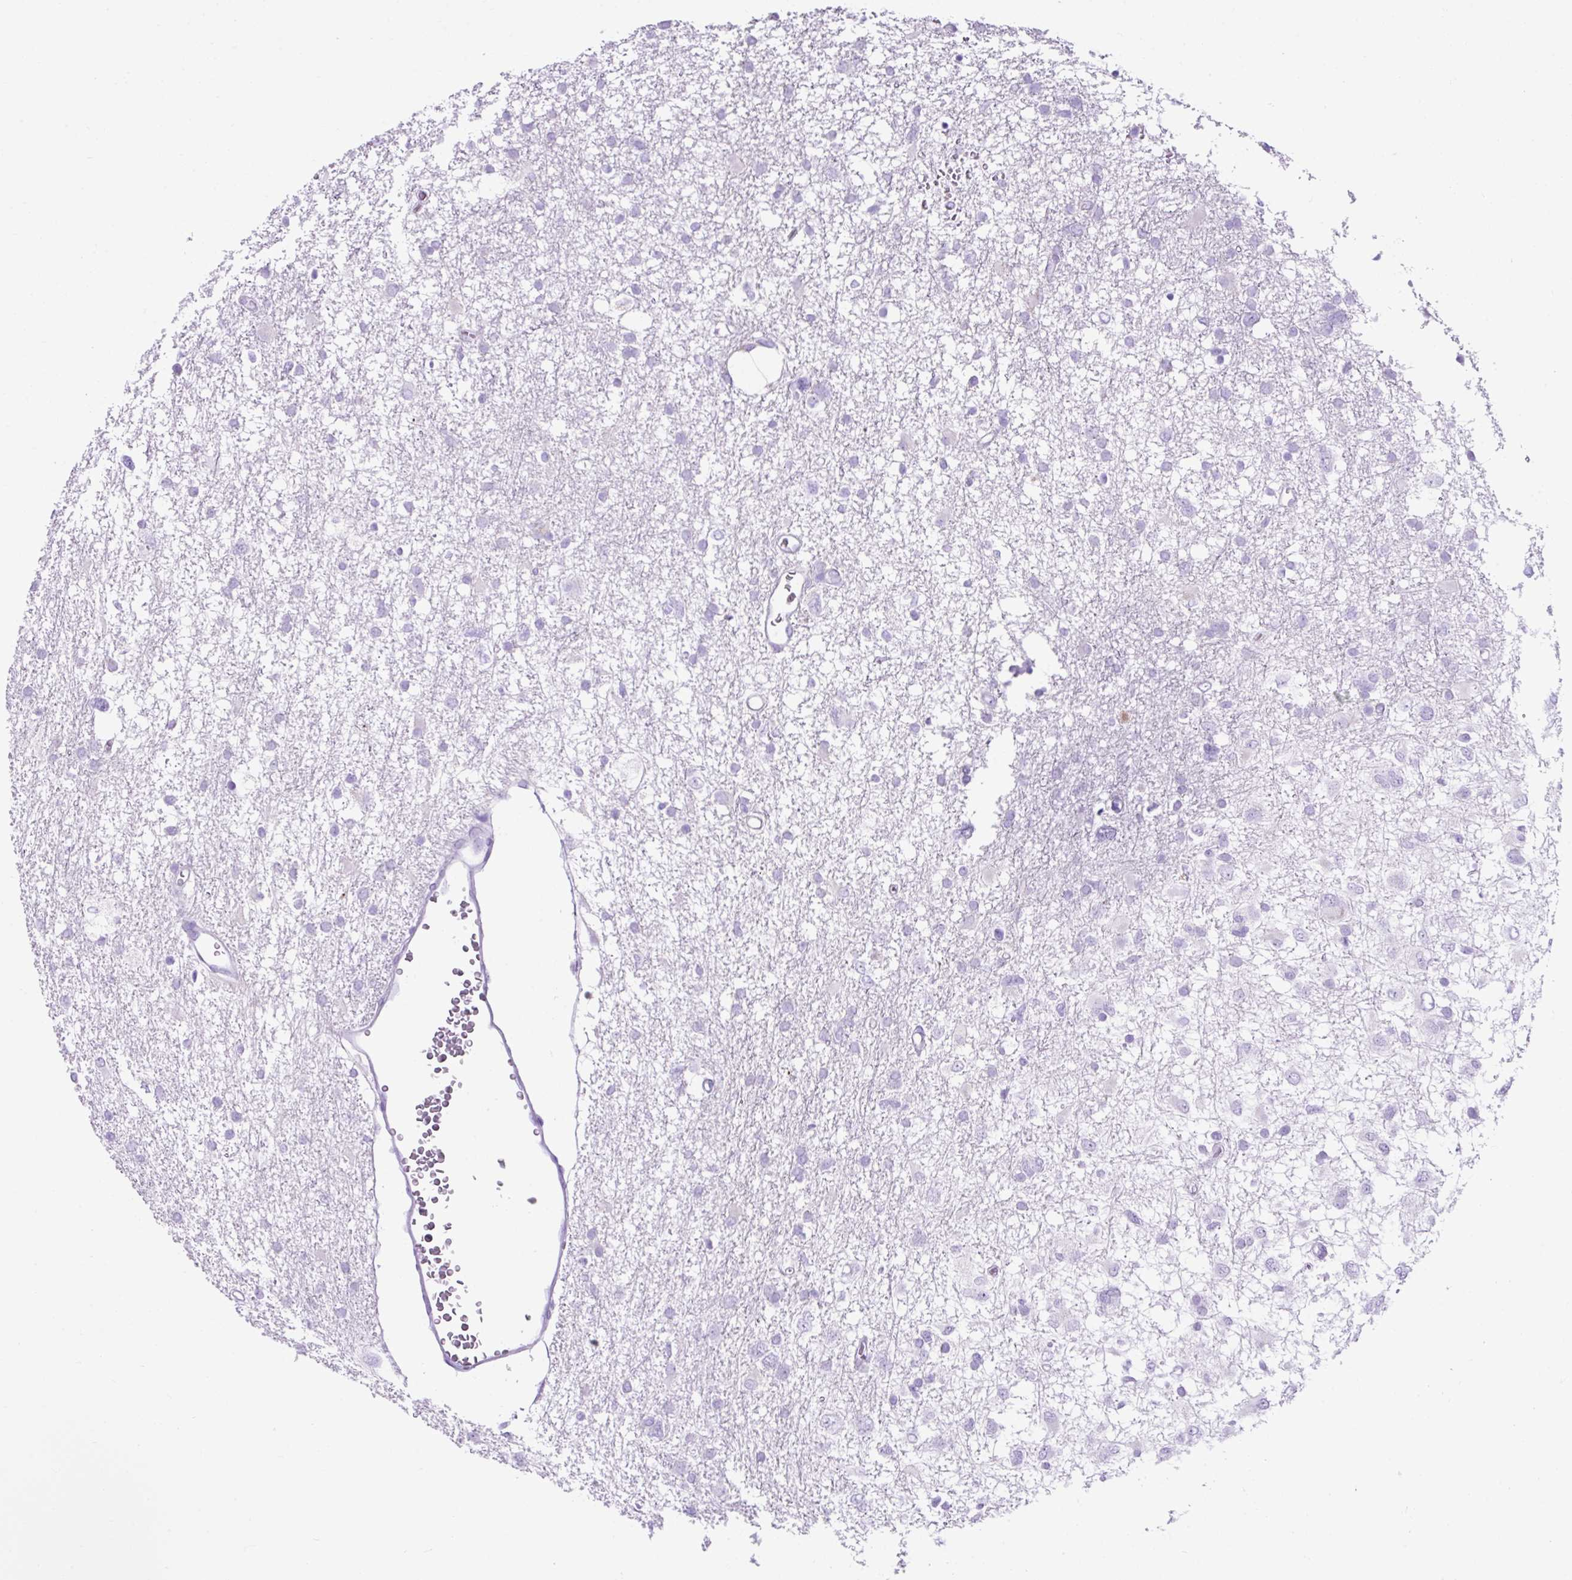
{"staining": {"intensity": "negative", "quantity": "none", "location": "none"}, "tissue": "glioma", "cell_type": "Tumor cells", "image_type": "cancer", "snomed": [{"axis": "morphology", "description": "Glioma, malignant, High grade"}, {"axis": "topography", "description": "Brain"}], "caption": "A high-resolution image shows immunohistochemistry (IHC) staining of glioma, which demonstrates no significant positivity in tumor cells.", "gene": "KRT12", "patient": {"sex": "male", "age": 61}}